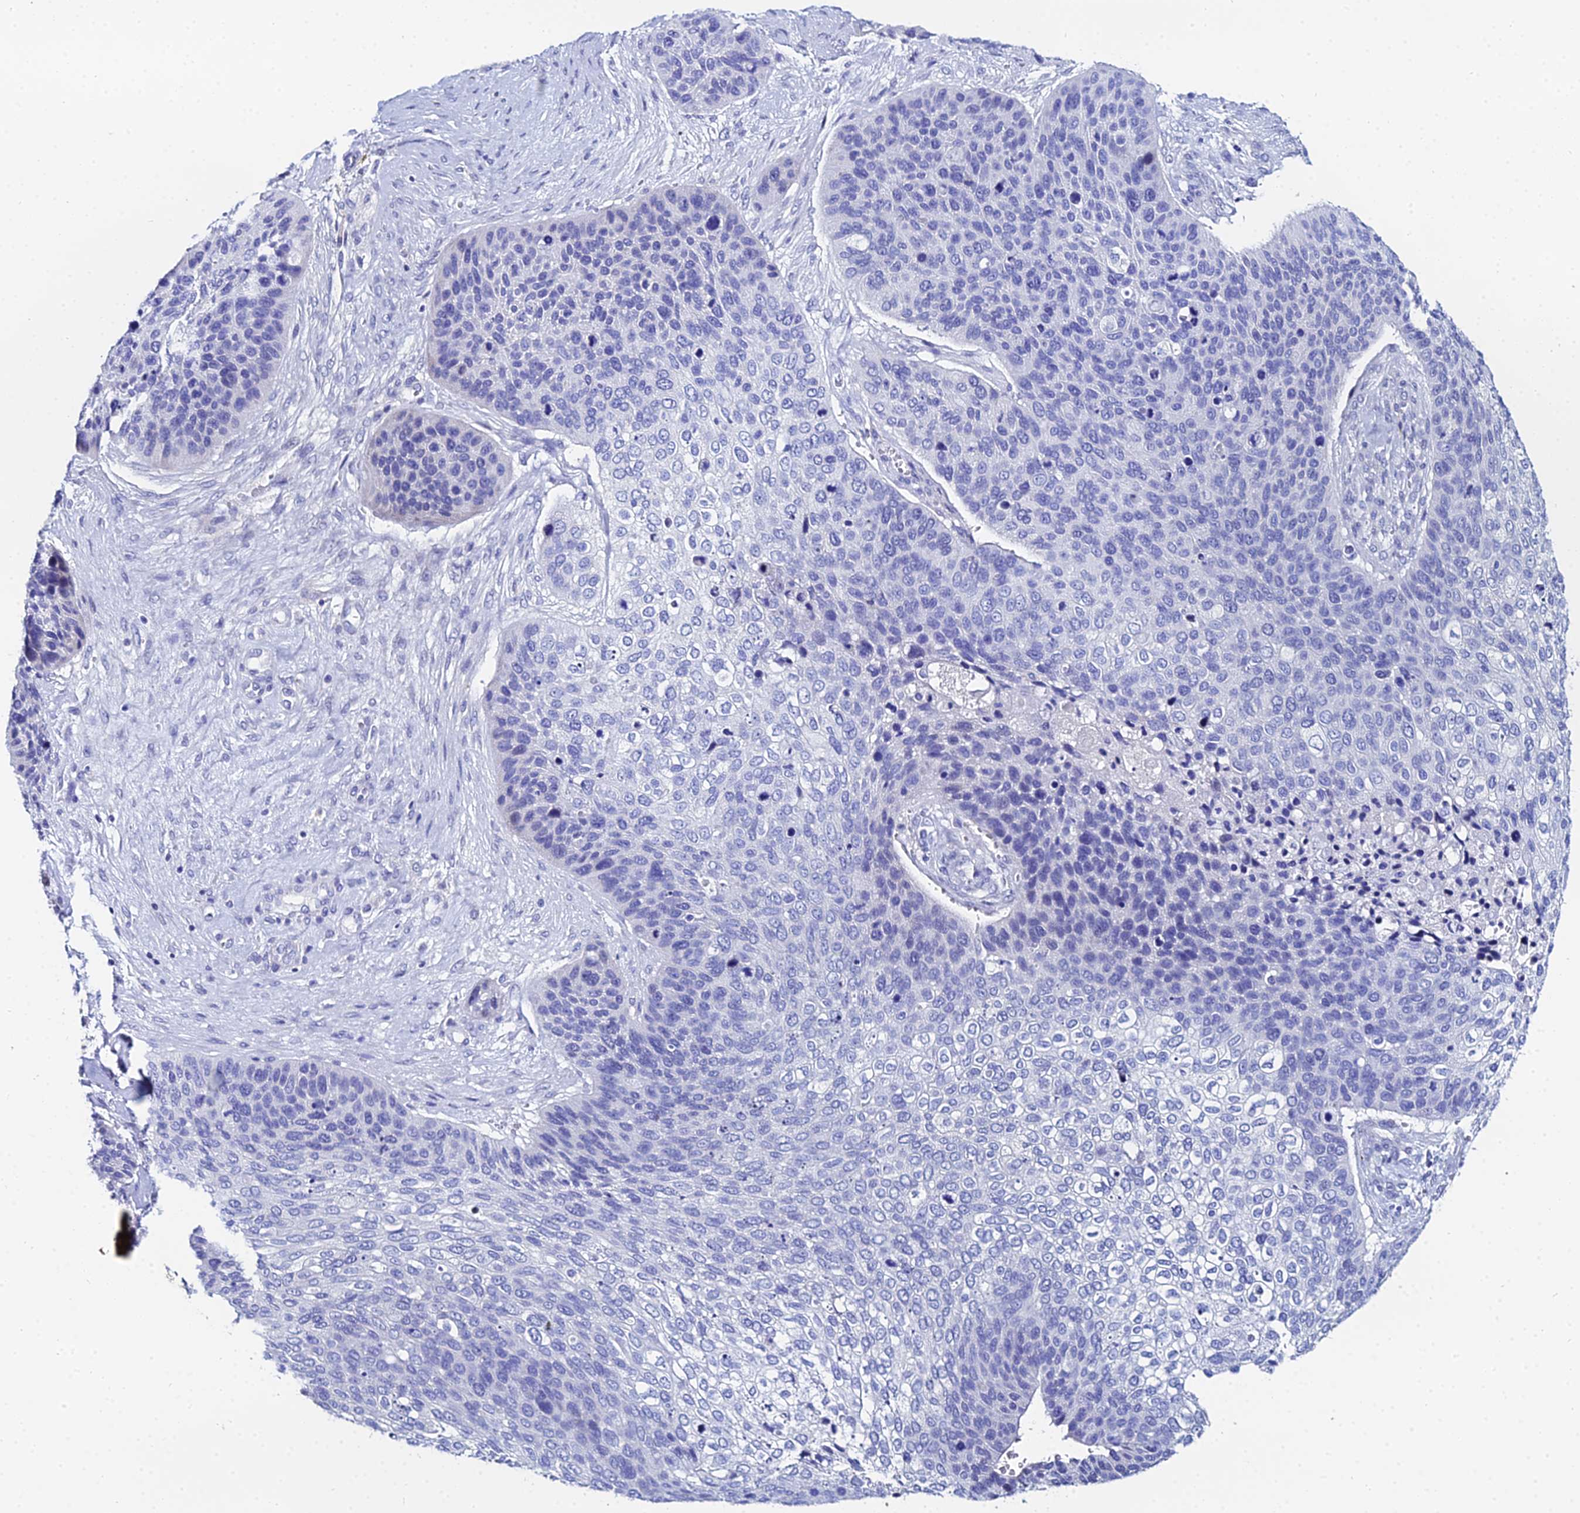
{"staining": {"intensity": "negative", "quantity": "none", "location": "none"}, "tissue": "skin cancer", "cell_type": "Tumor cells", "image_type": "cancer", "snomed": [{"axis": "morphology", "description": "Basal cell carcinoma"}, {"axis": "topography", "description": "Skin"}], "caption": "Tumor cells are negative for protein expression in human skin basal cell carcinoma.", "gene": "OCM", "patient": {"sex": "female", "age": 74}}